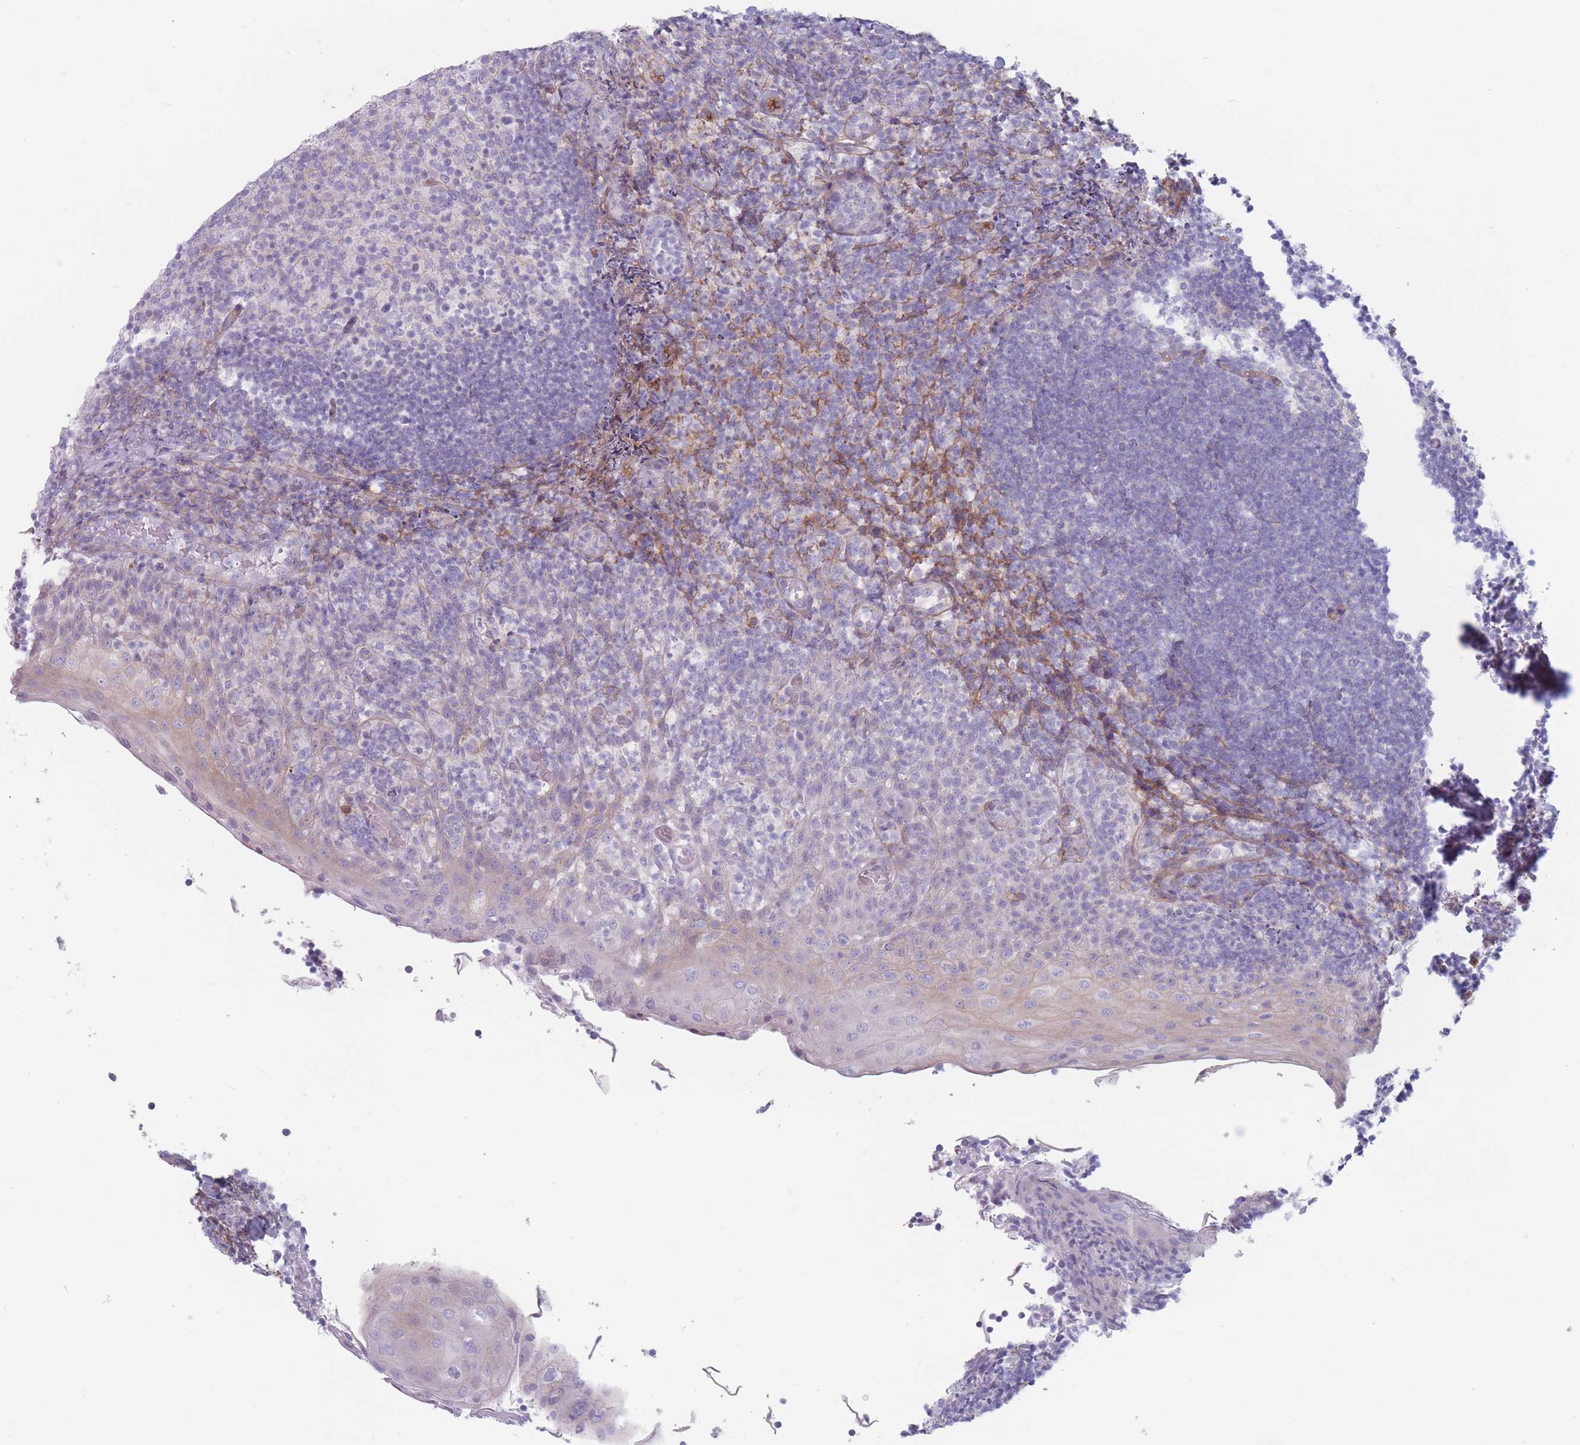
{"staining": {"intensity": "negative", "quantity": "none", "location": "none"}, "tissue": "tonsil", "cell_type": "Germinal center cells", "image_type": "normal", "snomed": [{"axis": "morphology", "description": "Normal tissue, NOS"}, {"axis": "topography", "description": "Tonsil"}], "caption": "The IHC image has no significant positivity in germinal center cells of tonsil.", "gene": "PLPP1", "patient": {"sex": "female", "age": 10}}